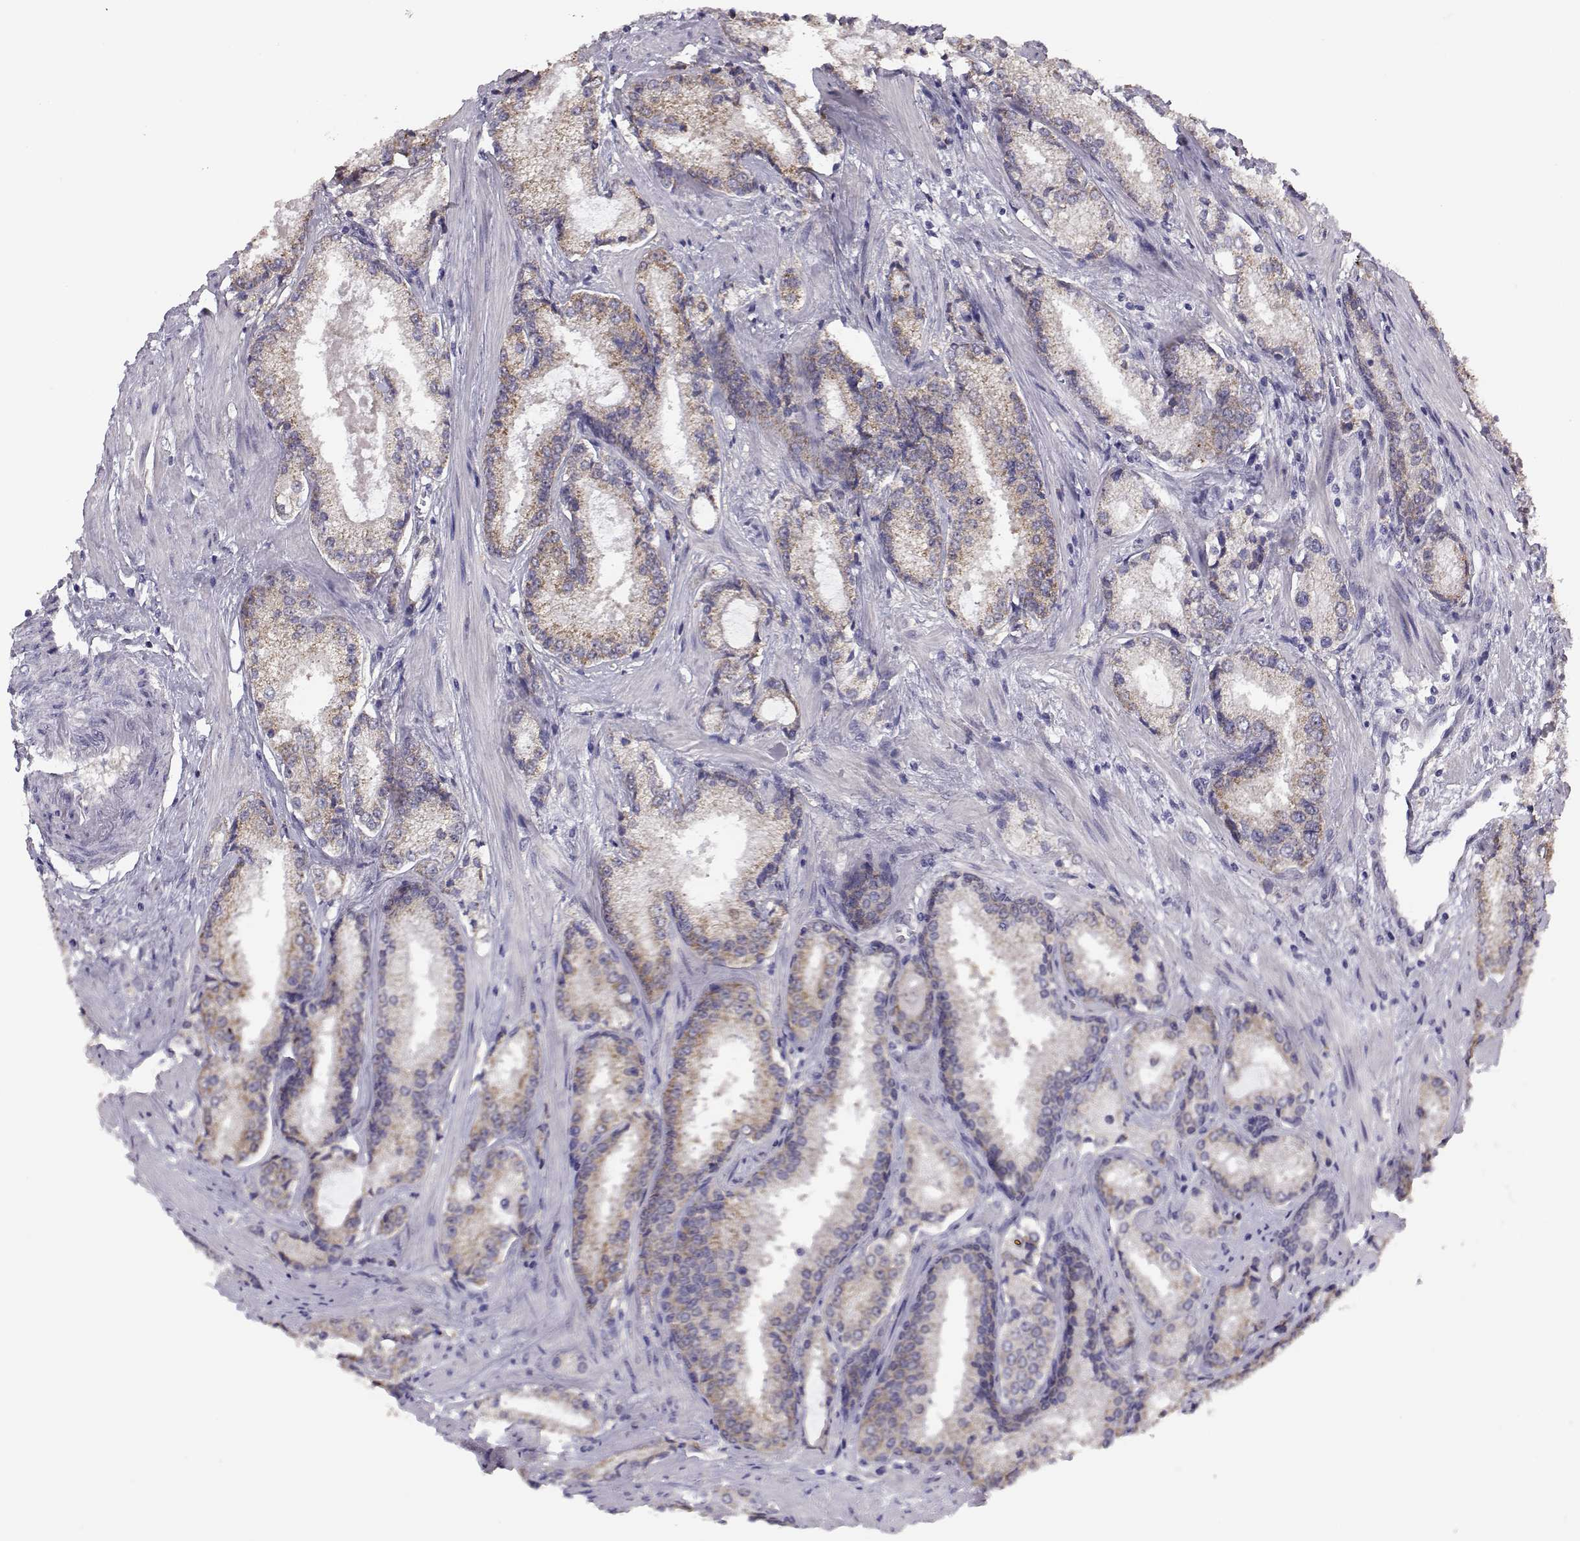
{"staining": {"intensity": "weak", "quantity": "25%-75%", "location": "cytoplasmic/membranous"}, "tissue": "prostate cancer", "cell_type": "Tumor cells", "image_type": "cancer", "snomed": [{"axis": "morphology", "description": "Adenocarcinoma, Low grade"}, {"axis": "topography", "description": "Prostate"}], "caption": "Protein staining demonstrates weak cytoplasmic/membranous positivity in about 25%-75% of tumor cells in prostate adenocarcinoma (low-grade).", "gene": "KCNMB4", "patient": {"sex": "male", "age": 56}}